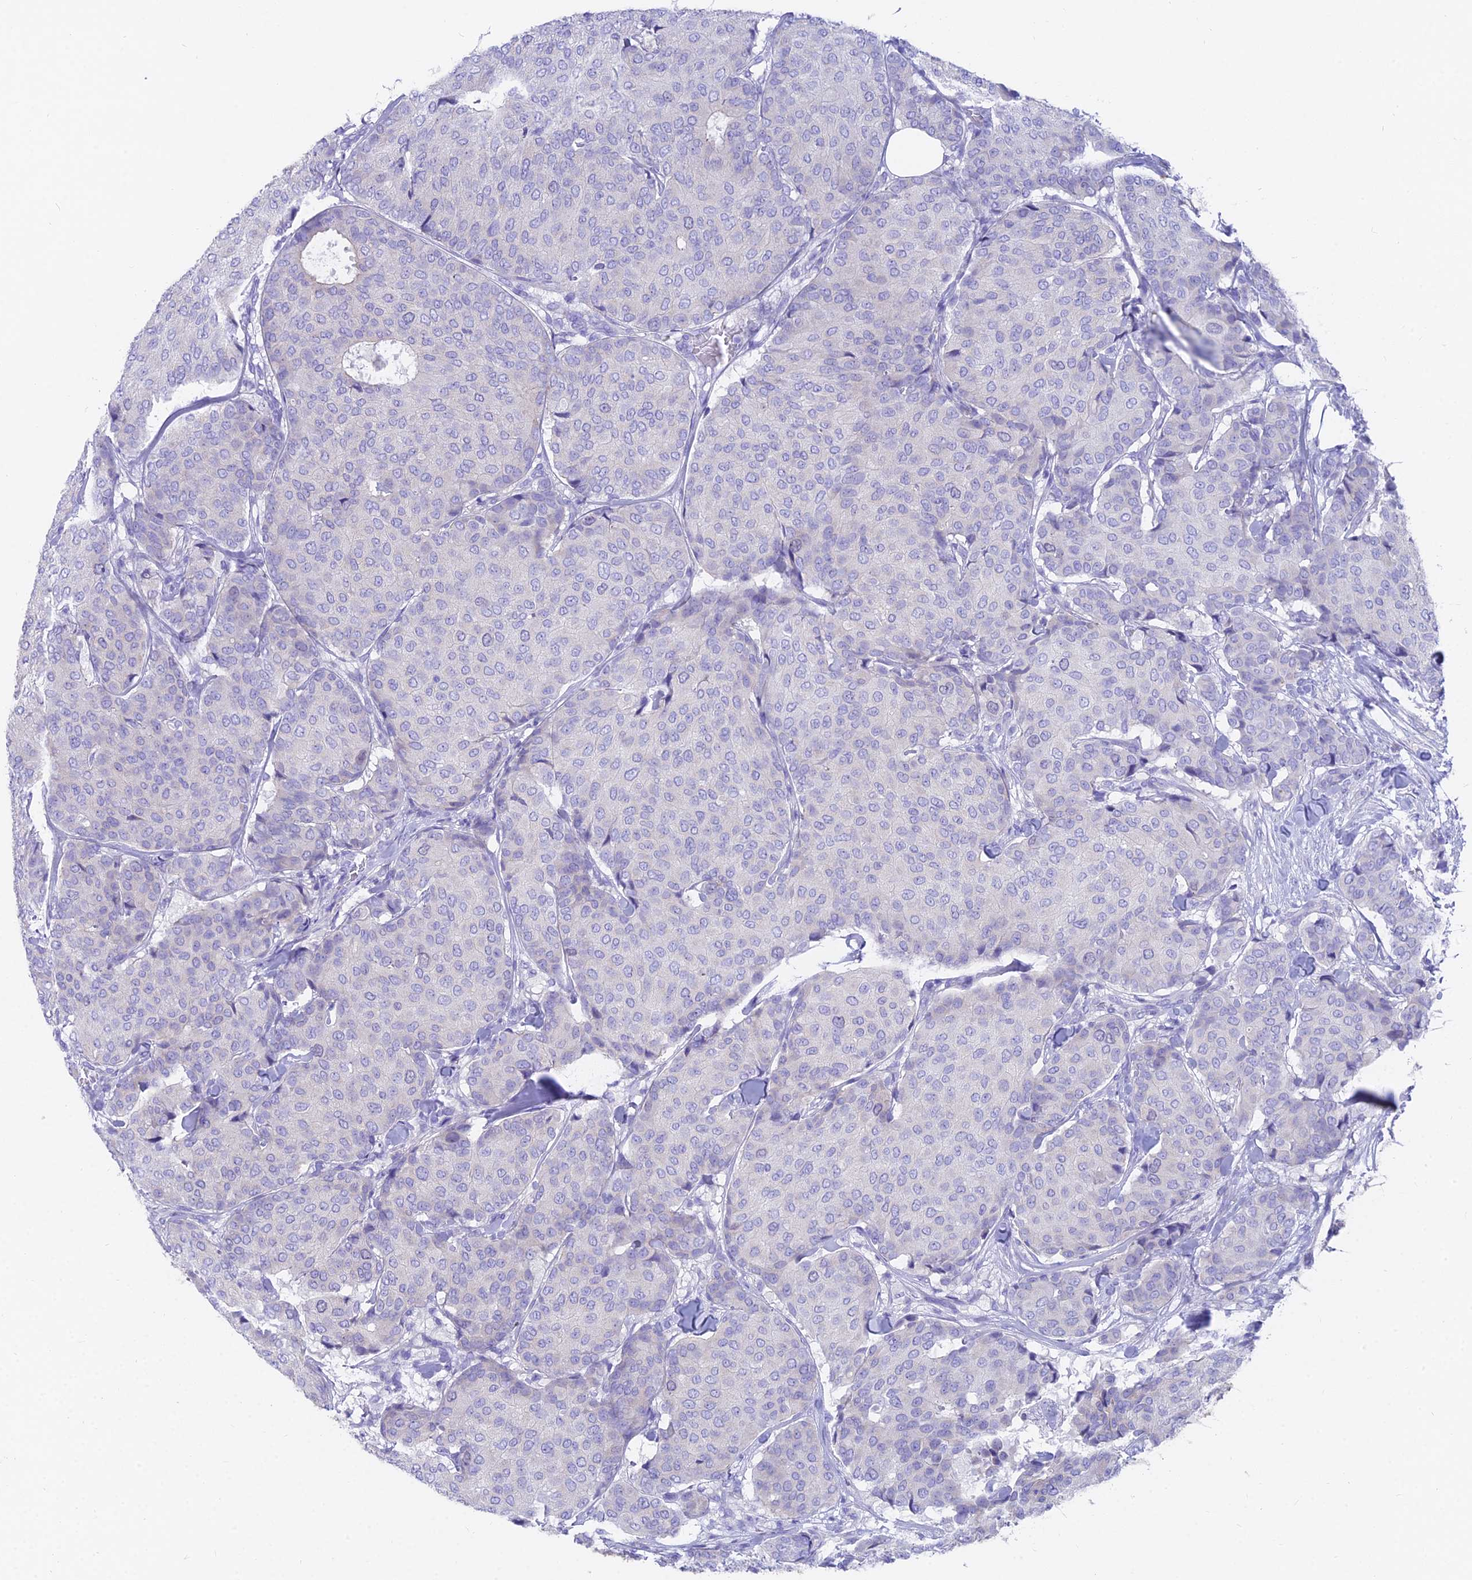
{"staining": {"intensity": "negative", "quantity": "none", "location": "none"}, "tissue": "breast cancer", "cell_type": "Tumor cells", "image_type": "cancer", "snomed": [{"axis": "morphology", "description": "Duct carcinoma"}, {"axis": "topography", "description": "Breast"}], "caption": "There is no significant positivity in tumor cells of infiltrating ductal carcinoma (breast). (DAB (3,3'-diaminobenzidine) immunohistochemistry with hematoxylin counter stain).", "gene": "FAM168B", "patient": {"sex": "female", "age": 75}}